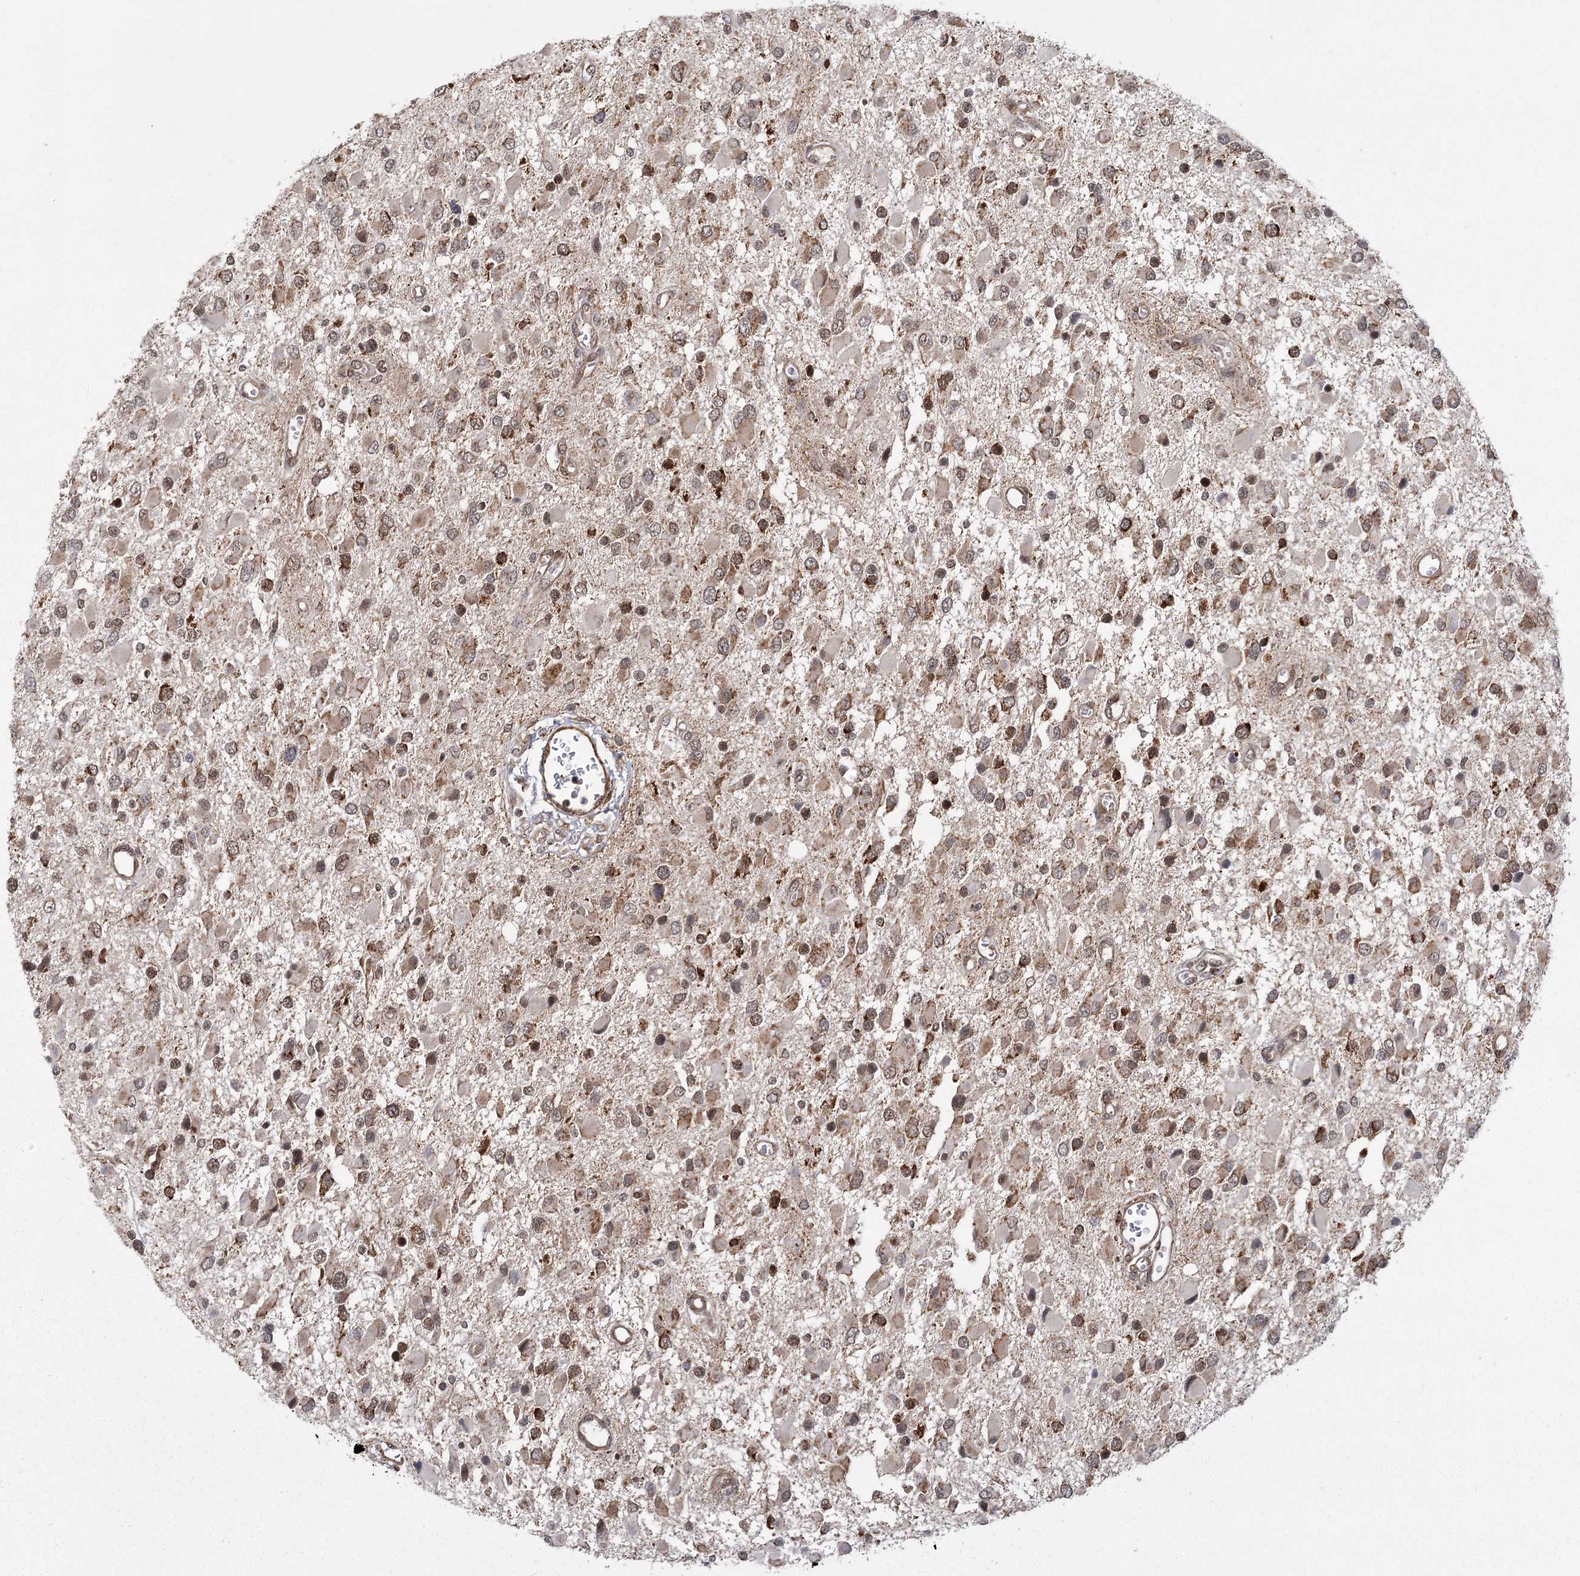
{"staining": {"intensity": "moderate", "quantity": ">75%", "location": "cytoplasmic/membranous,nuclear"}, "tissue": "glioma", "cell_type": "Tumor cells", "image_type": "cancer", "snomed": [{"axis": "morphology", "description": "Glioma, malignant, High grade"}, {"axis": "topography", "description": "Brain"}], "caption": "Tumor cells display medium levels of moderate cytoplasmic/membranous and nuclear positivity in approximately >75% of cells in glioma.", "gene": "ZCCHC24", "patient": {"sex": "male", "age": 53}}